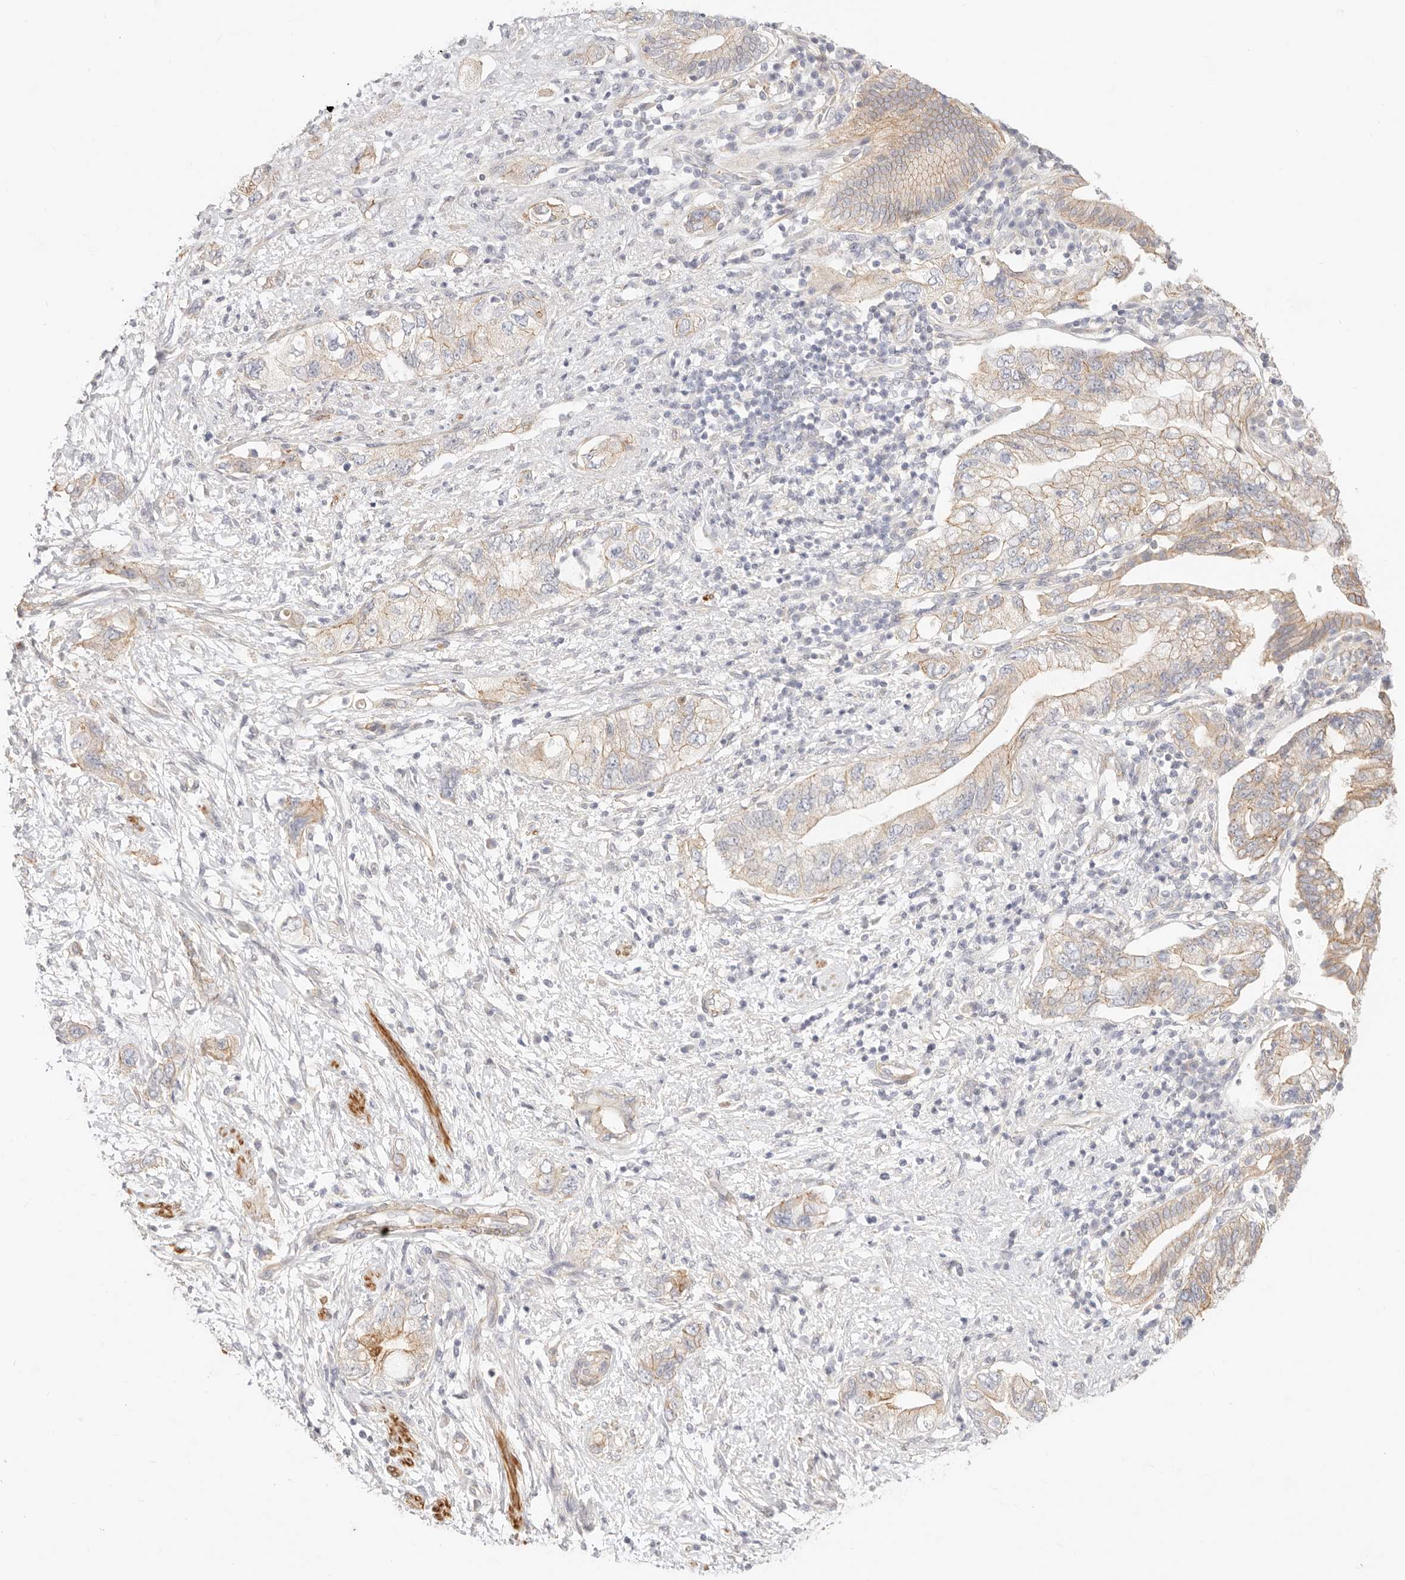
{"staining": {"intensity": "moderate", "quantity": "25%-75%", "location": "cytoplasmic/membranous"}, "tissue": "pancreatic cancer", "cell_type": "Tumor cells", "image_type": "cancer", "snomed": [{"axis": "morphology", "description": "Adenocarcinoma, NOS"}, {"axis": "topography", "description": "Pancreas"}], "caption": "A high-resolution image shows IHC staining of pancreatic adenocarcinoma, which exhibits moderate cytoplasmic/membranous positivity in approximately 25%-75% of tumor cells.", "gene": "UBXN10", "patient": {"sex": "female", "age": 73}}